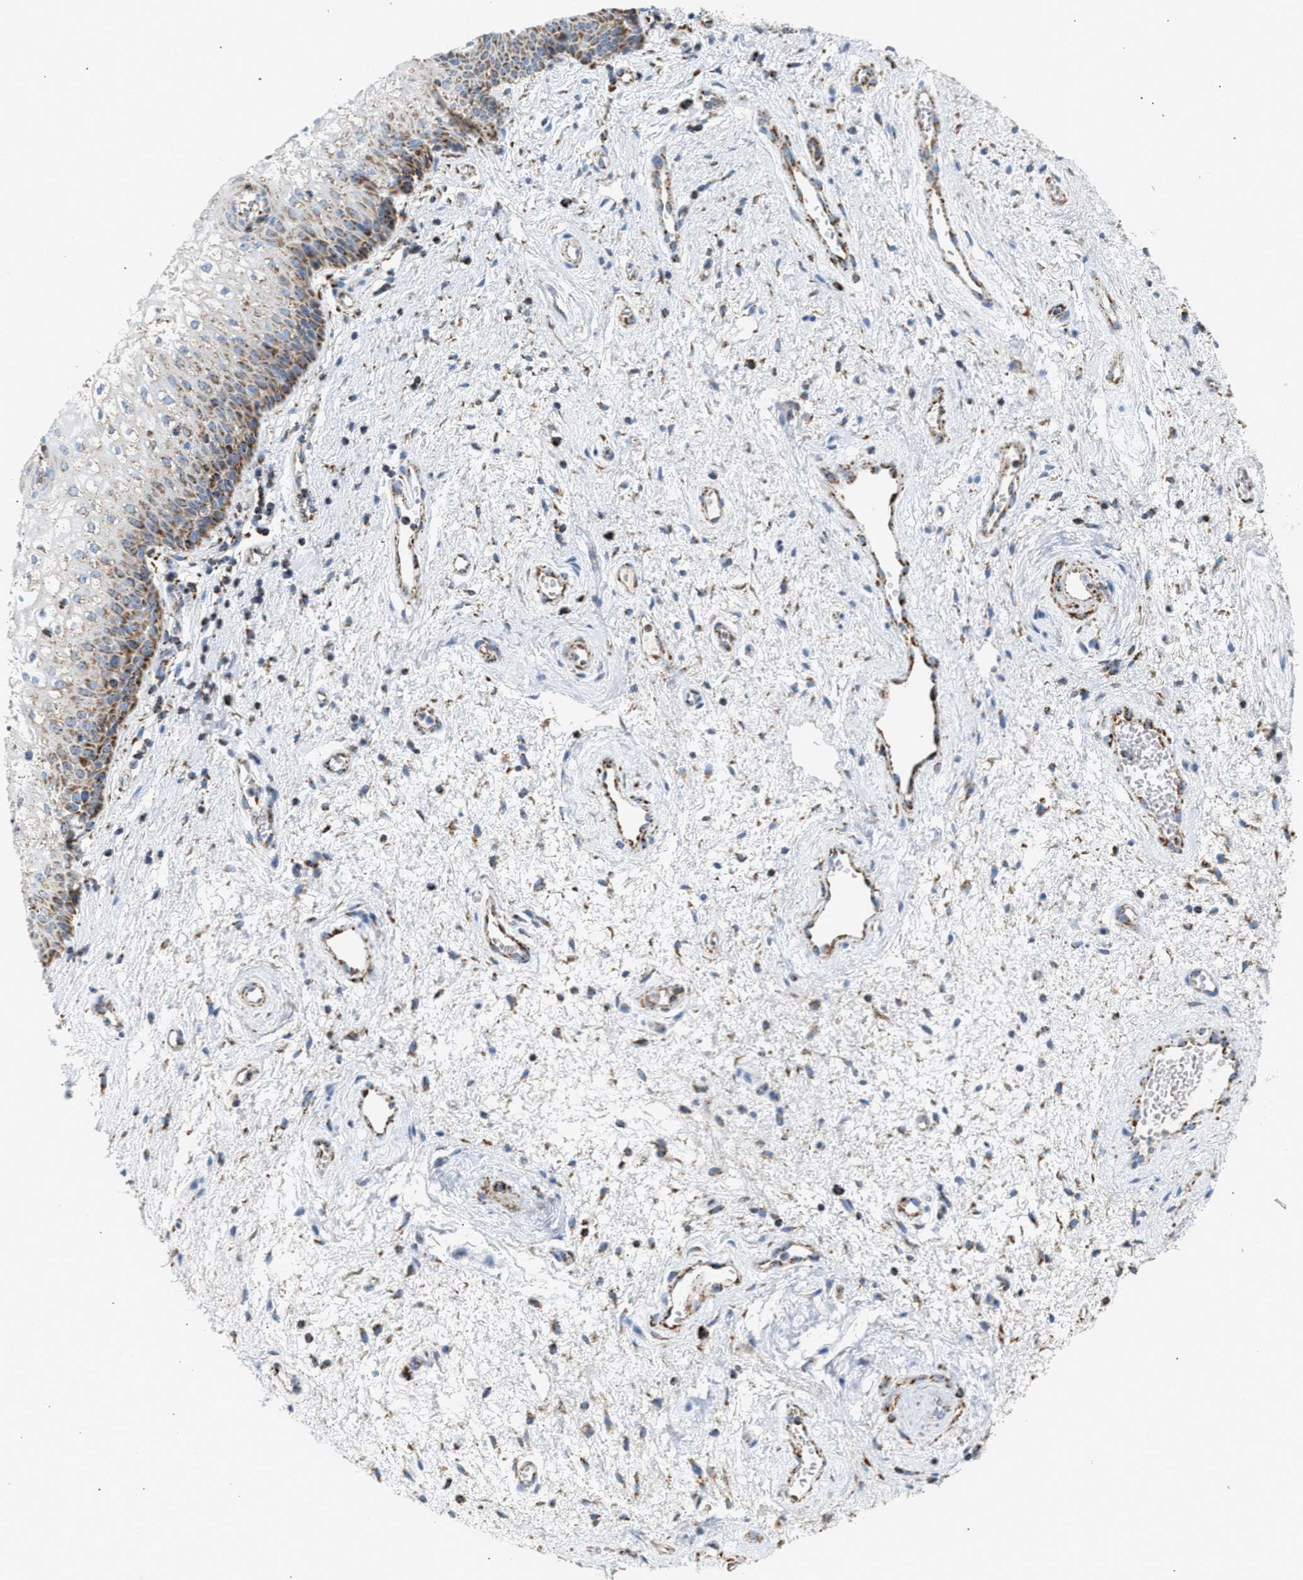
{"staining": {"intensity": "moderate", "quantity": "25%-75%", "location": "cytoplasmic/membranous"}, "tissue": "vagina", "cell_type": "Squamous epithelial cells", "image_type": "normal", "snomed": [{"axis": "morphology", "description": "Normal tissue, NOS"}, {"axis": "topography", "description": "Vagina"}], "caption": "IHC micrograph of unremarkable vagina: vagina stained using immunohistochemistry (IHC) shows medium levels of moderate protein expression localized specifically in the cytoplasmic/membranous of squamous epithelial cells, appearing as a cytoplasmic/membranous brown color.", "gene": "OGDH", "patient": {"sex": "female", "age": 34}}